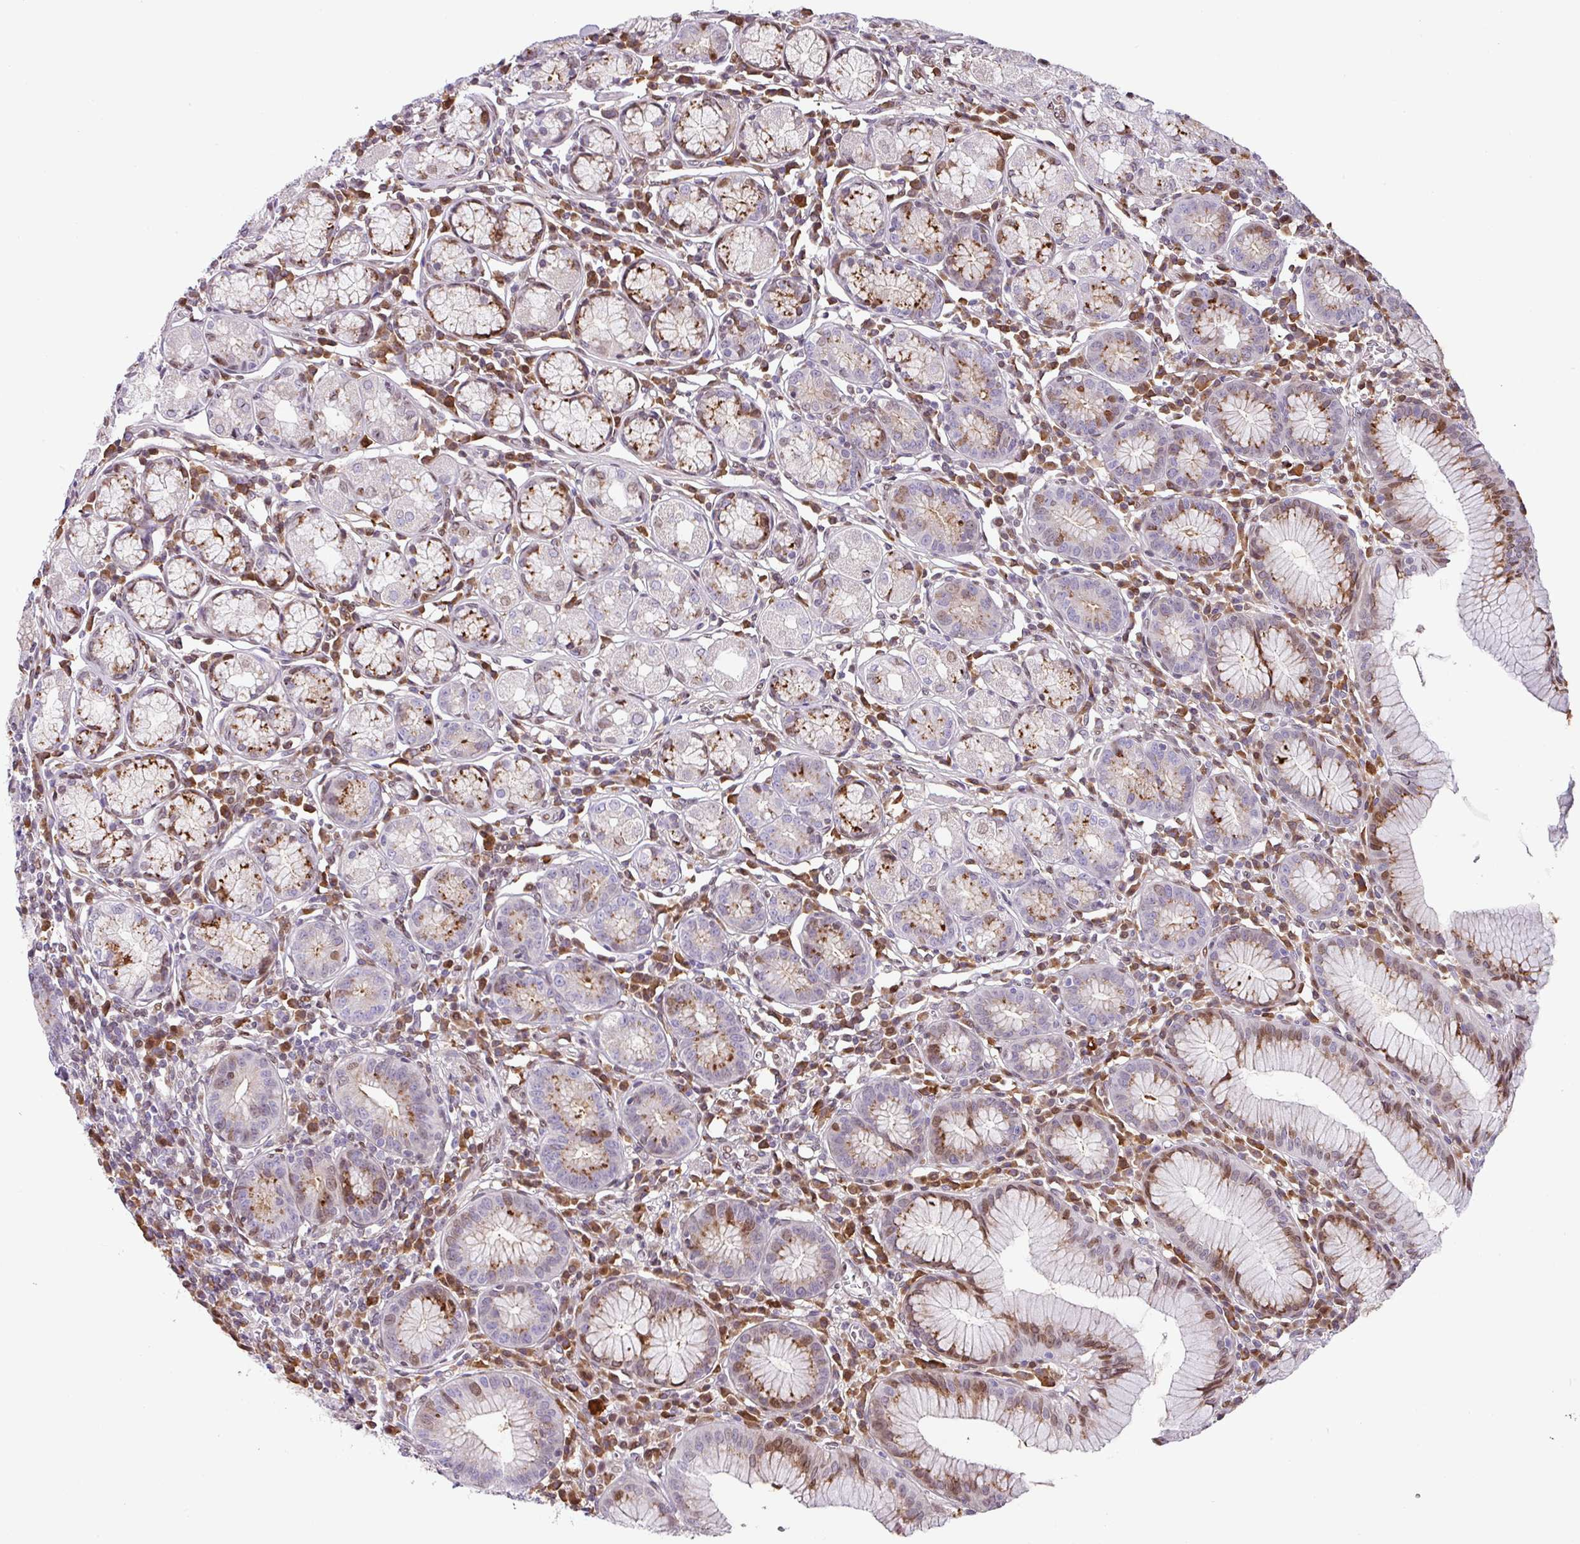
{"staining": {"intensity": "moderate", "quantity": "25%-75%", "location": "cytoplasmic/membranous,nuclear"}, "tissue": "stomach", "cell_type": "Glandular cells", "image_type": "normal", "snomed": [{"axis": "morphology", "description": "Normal tissue, NOS"}, {"axis": "topography", "description": "Stomach"}], "caption": "Stomach stained with immunohistochemistry (IHC) displays moderate cytoplasmic/membranous,nuclear positivity in about 25%-75% of glandular cells.", "gene": "PLK1", "patient": {"sex": "male", "age": 55}}